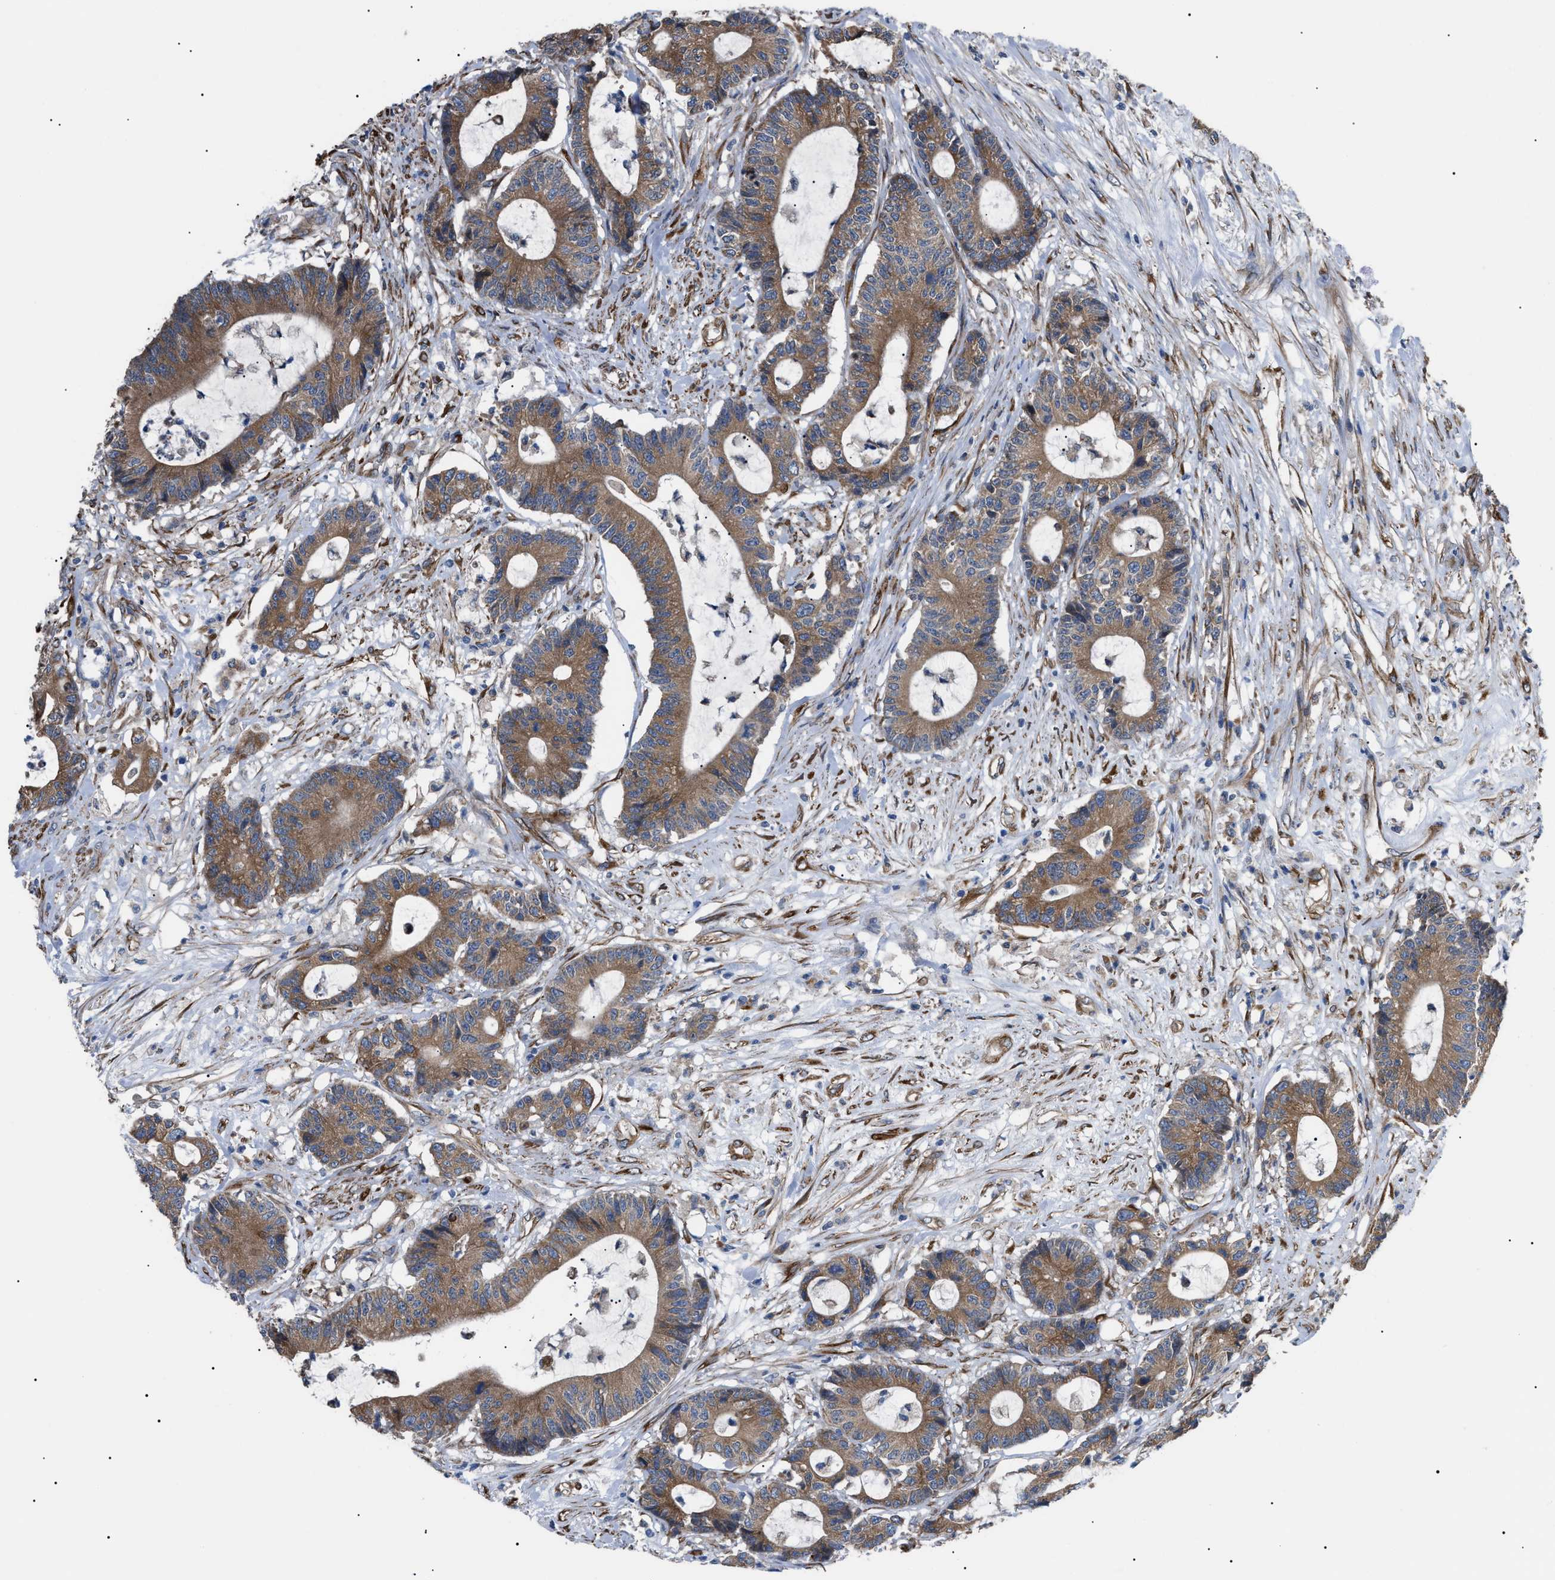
{"staining": {"intensity": "moderate", "quantity": ">75%", "location": "cytoplasmic/membranous"}, "tissue": "colorectal cancer", "cell_type": "Tumor cells", "image_type": "cancer", "snomed": [{"axis": "morphology", "description": "Adenocarcinoma, NOS"}, {"axis": "topography", "description": "Colon"}], "caption": "IHC histopathology image of neoplastic tissue: adenocarcinoma (colorectal) stained using immunohistochemistry (IHC) exhibits medium levels of moderate protein expression localized specifically in the cytoplasmic/membranous of tumor cells, appearing as a cytoplasmic/membranous brown color.", "gene": "MYO10", "patient": {"sex": "female", "age": 84}}